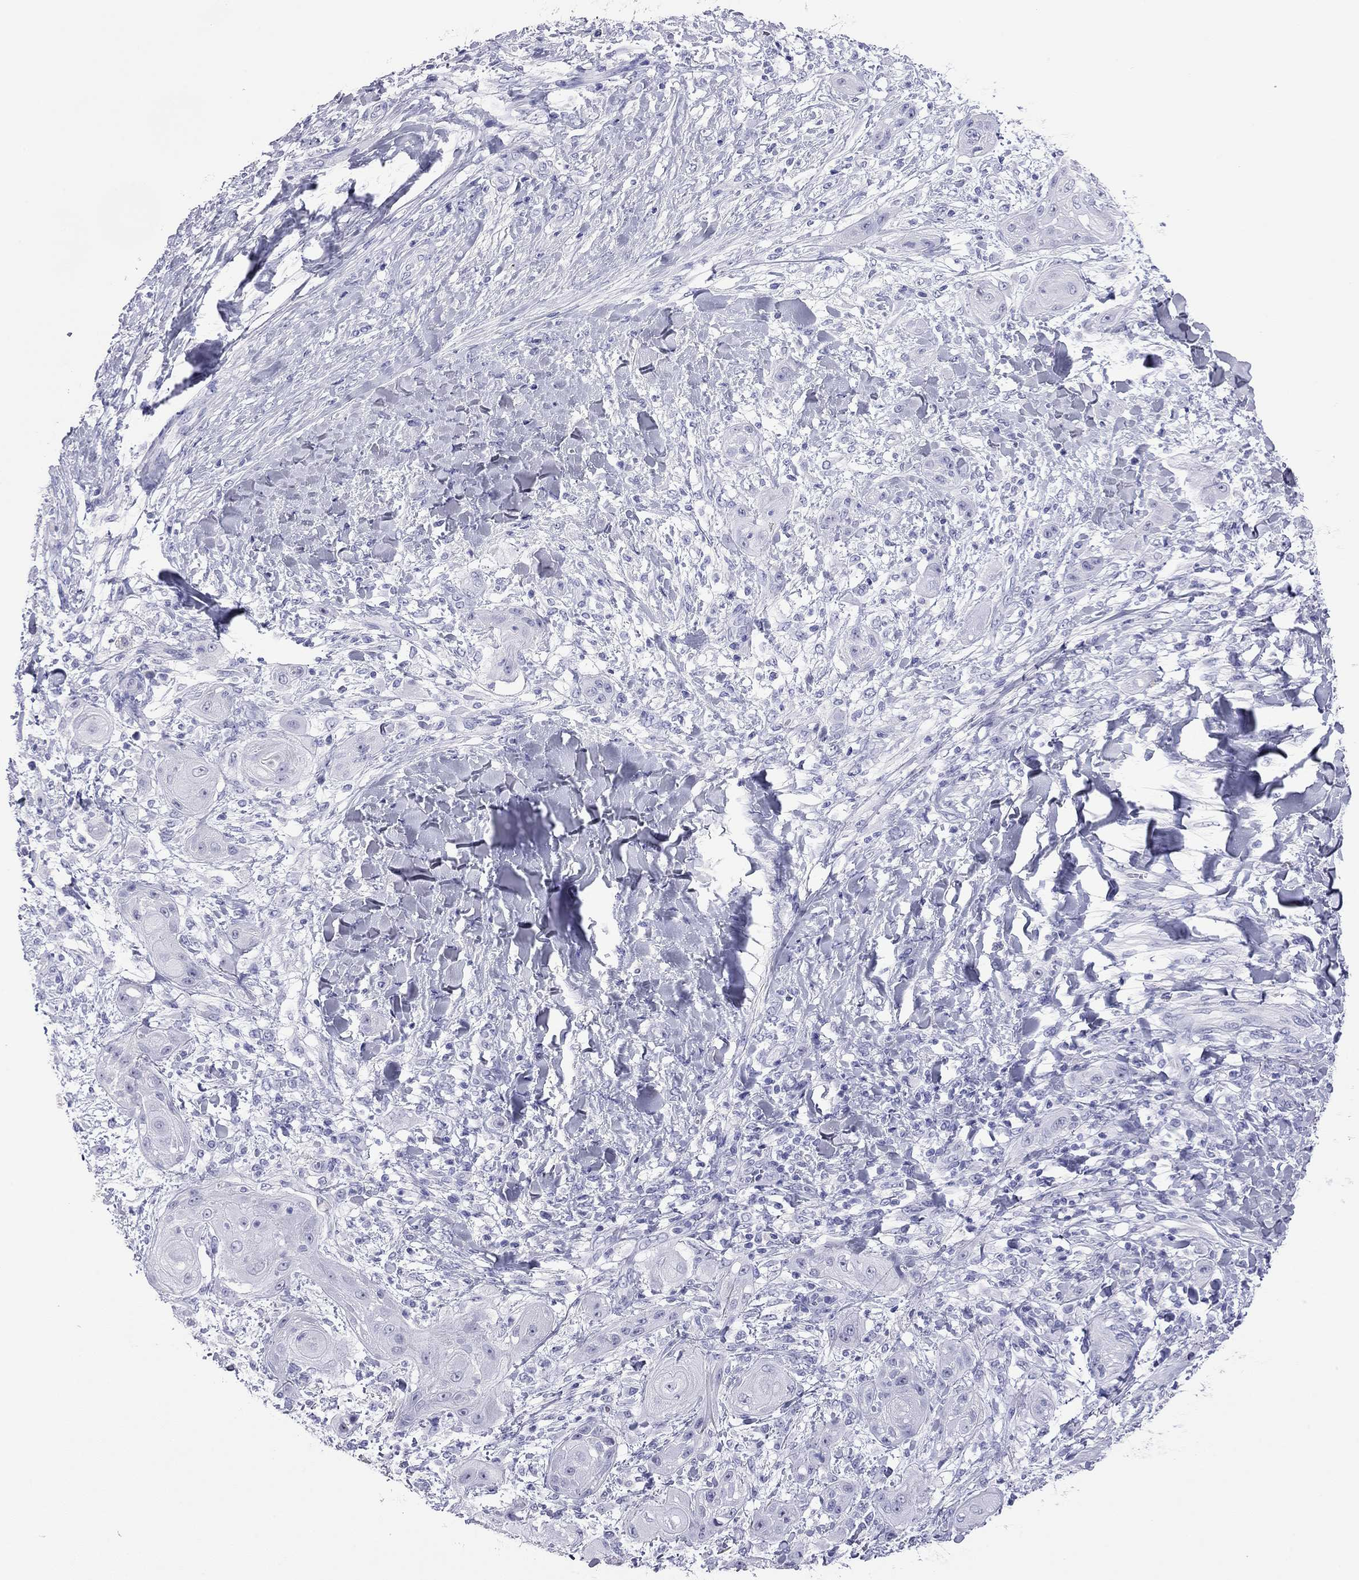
{"staining": {"intensity": "negative", "quantity": "none", "location": "none"}, "tissue": "skin cancer", "cell_type": "Tumor cells", "image_type": "cancer", "snomed": [{"axis": "morphology", "description": "Squamous cell carcinoma, NOS"}, {"axis": "topography", "description": "Skin"}], "caption": "This is an IHC photomicrograph of skin cancer (squamous cell carcinoma). There is no expression in tumor cells.", "gene": "ODF4", "patient": {"sex": "male", "age": 62}}